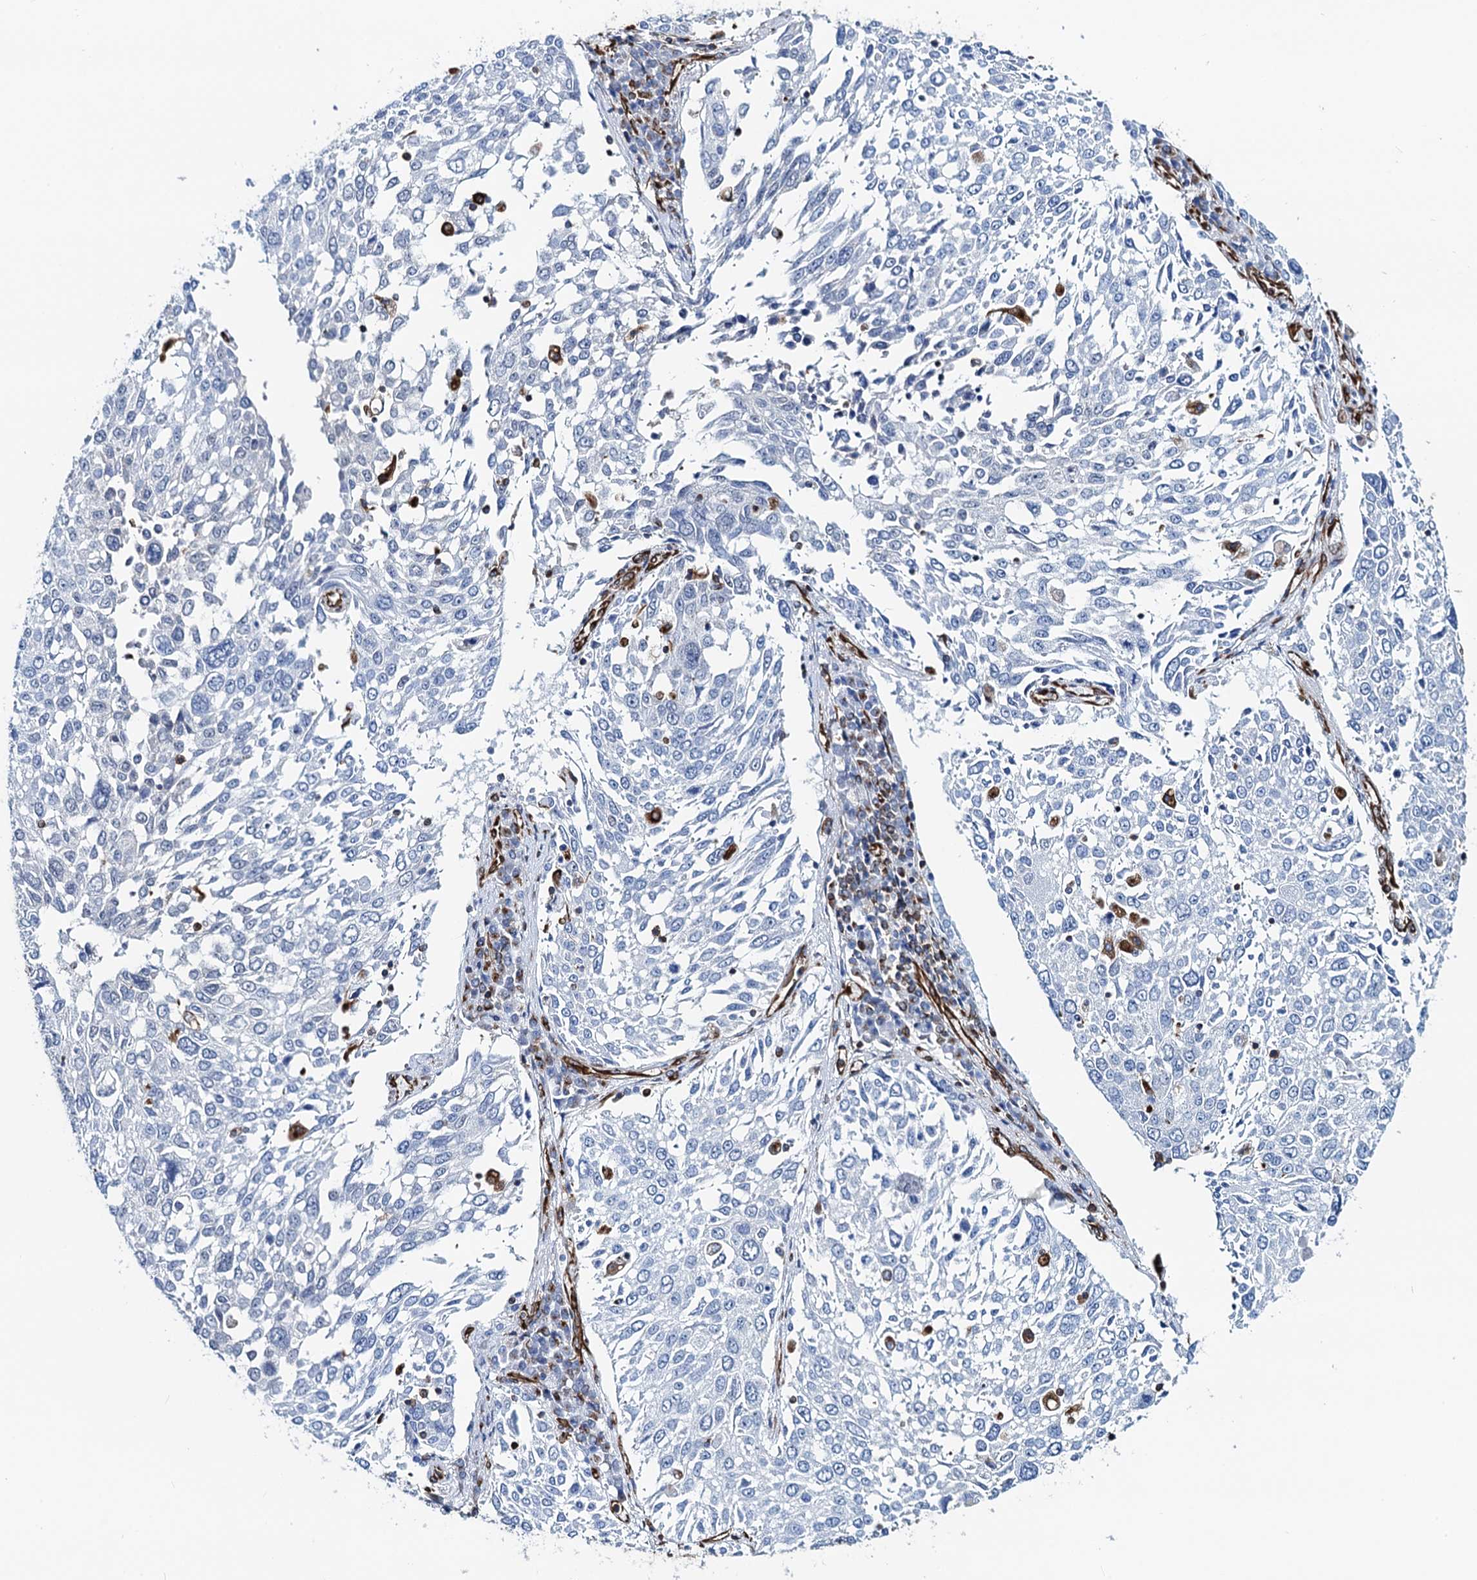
{"staining": {"intensity": "negative", "quantity": "none", "location": "none"}, "tissue": "lung cancer", "cell_type": "Tumor cells", "image_type": "cancer", "snomed": [{"axis": "morphology", "description": "Squamous cell carcinoma, NOS"}, {"axis": "topography", "description": "Lung"}], "caption": "Image shows no significant protein staining in tumor cells of squamous cell carcinoma (lung).", "gene": "PGM2", "patient": {"sex": "male", "age": 65}}